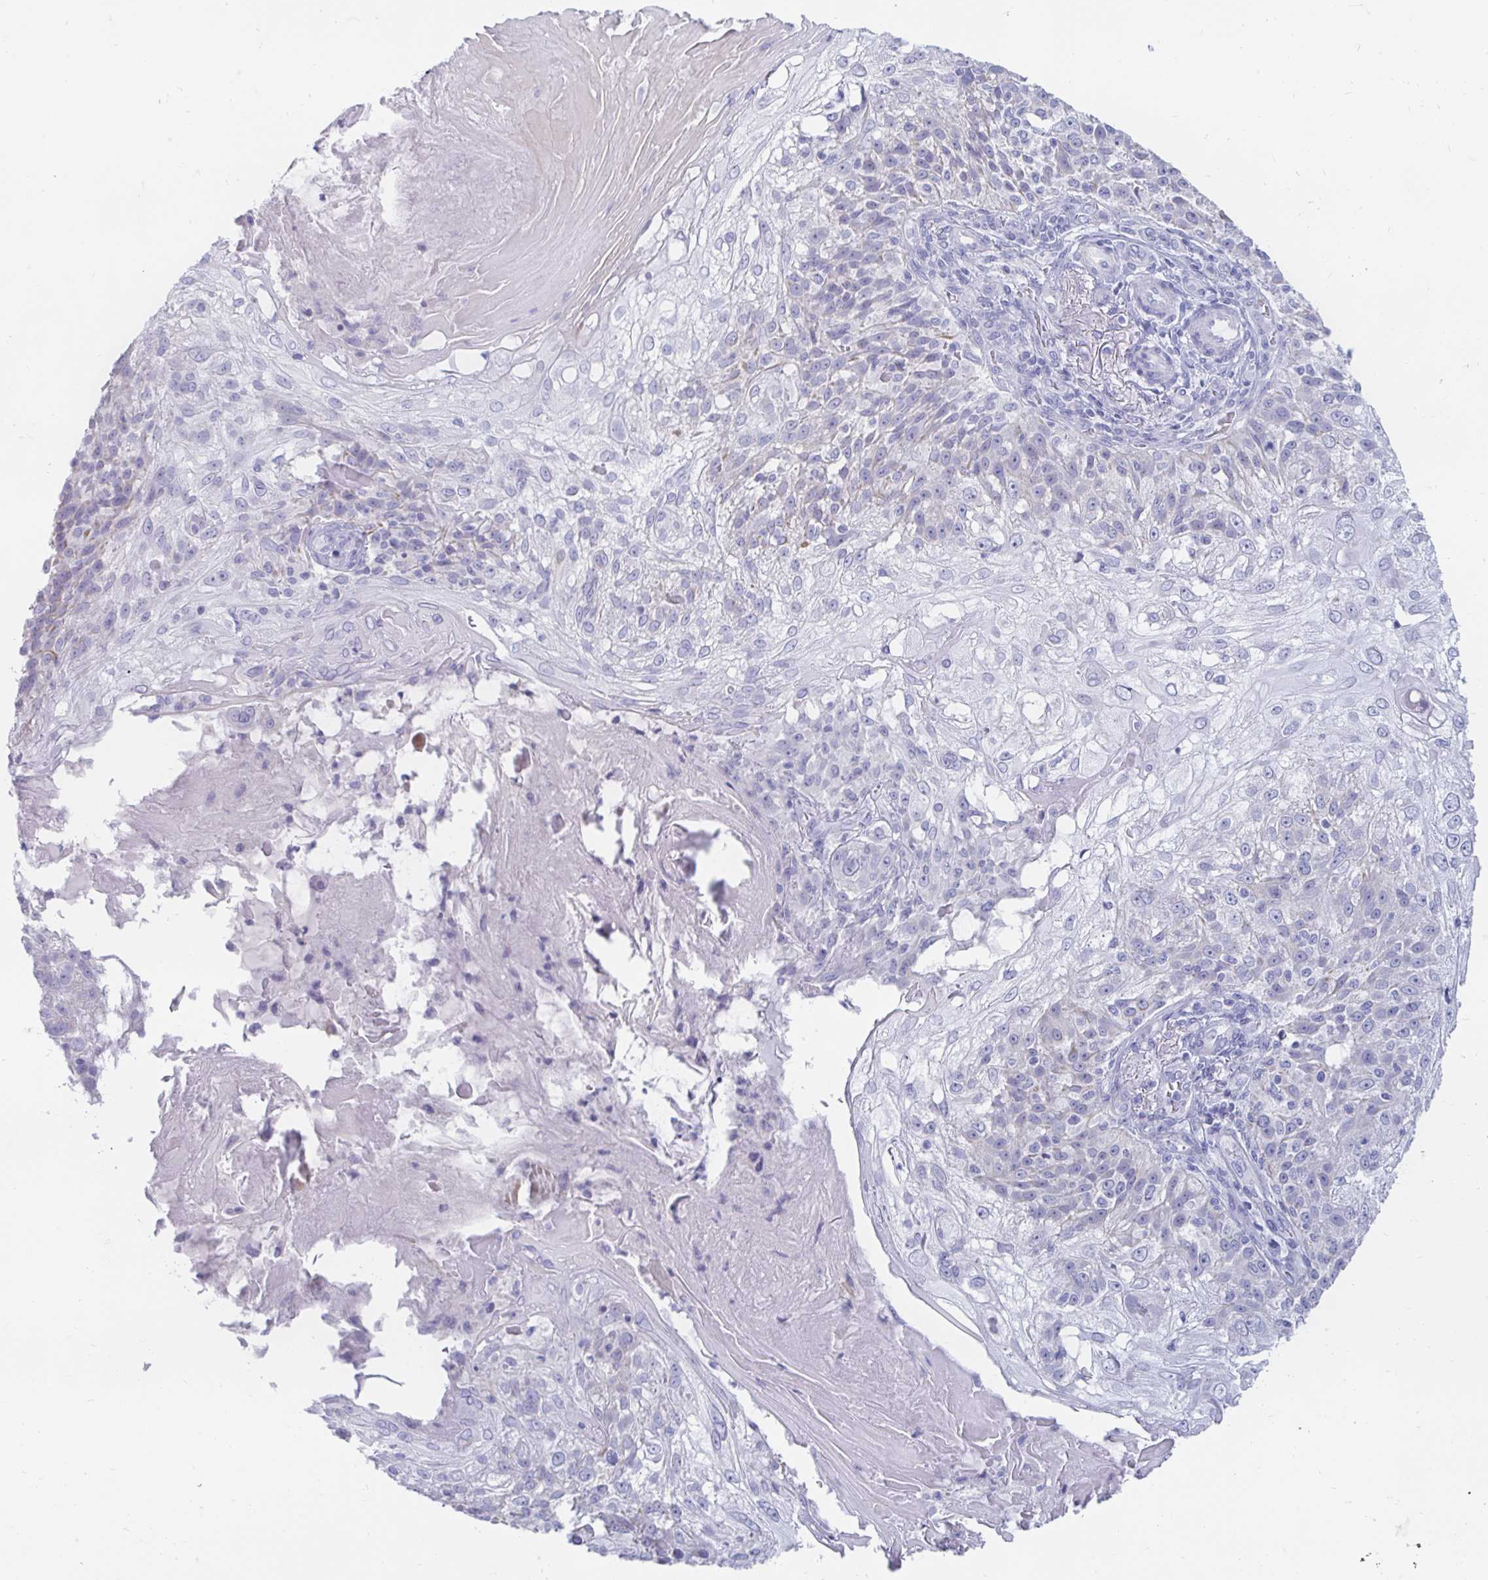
{"staining": {"intensity": "negative", "quantity": "none", "location": "none"}, "tissue": "skin cancer", "cell_type": "Tumor cells", "image_type": "cancer", "snomed": [{"axis": "morphology", "description": "Normal tissue, NOS"}, {"axis": "morphology", "description": "Squamous cell carcinoma, NOS"}, {"axis": "topography", "description": "Skin"}], "caption": "Image shows no significant protein positivity in tumor cells of skin cancer. (IHC, brightfield microscopy, high magnification).", "gene": "PEG10", "patient": {"sex": "female", "age": 83}}